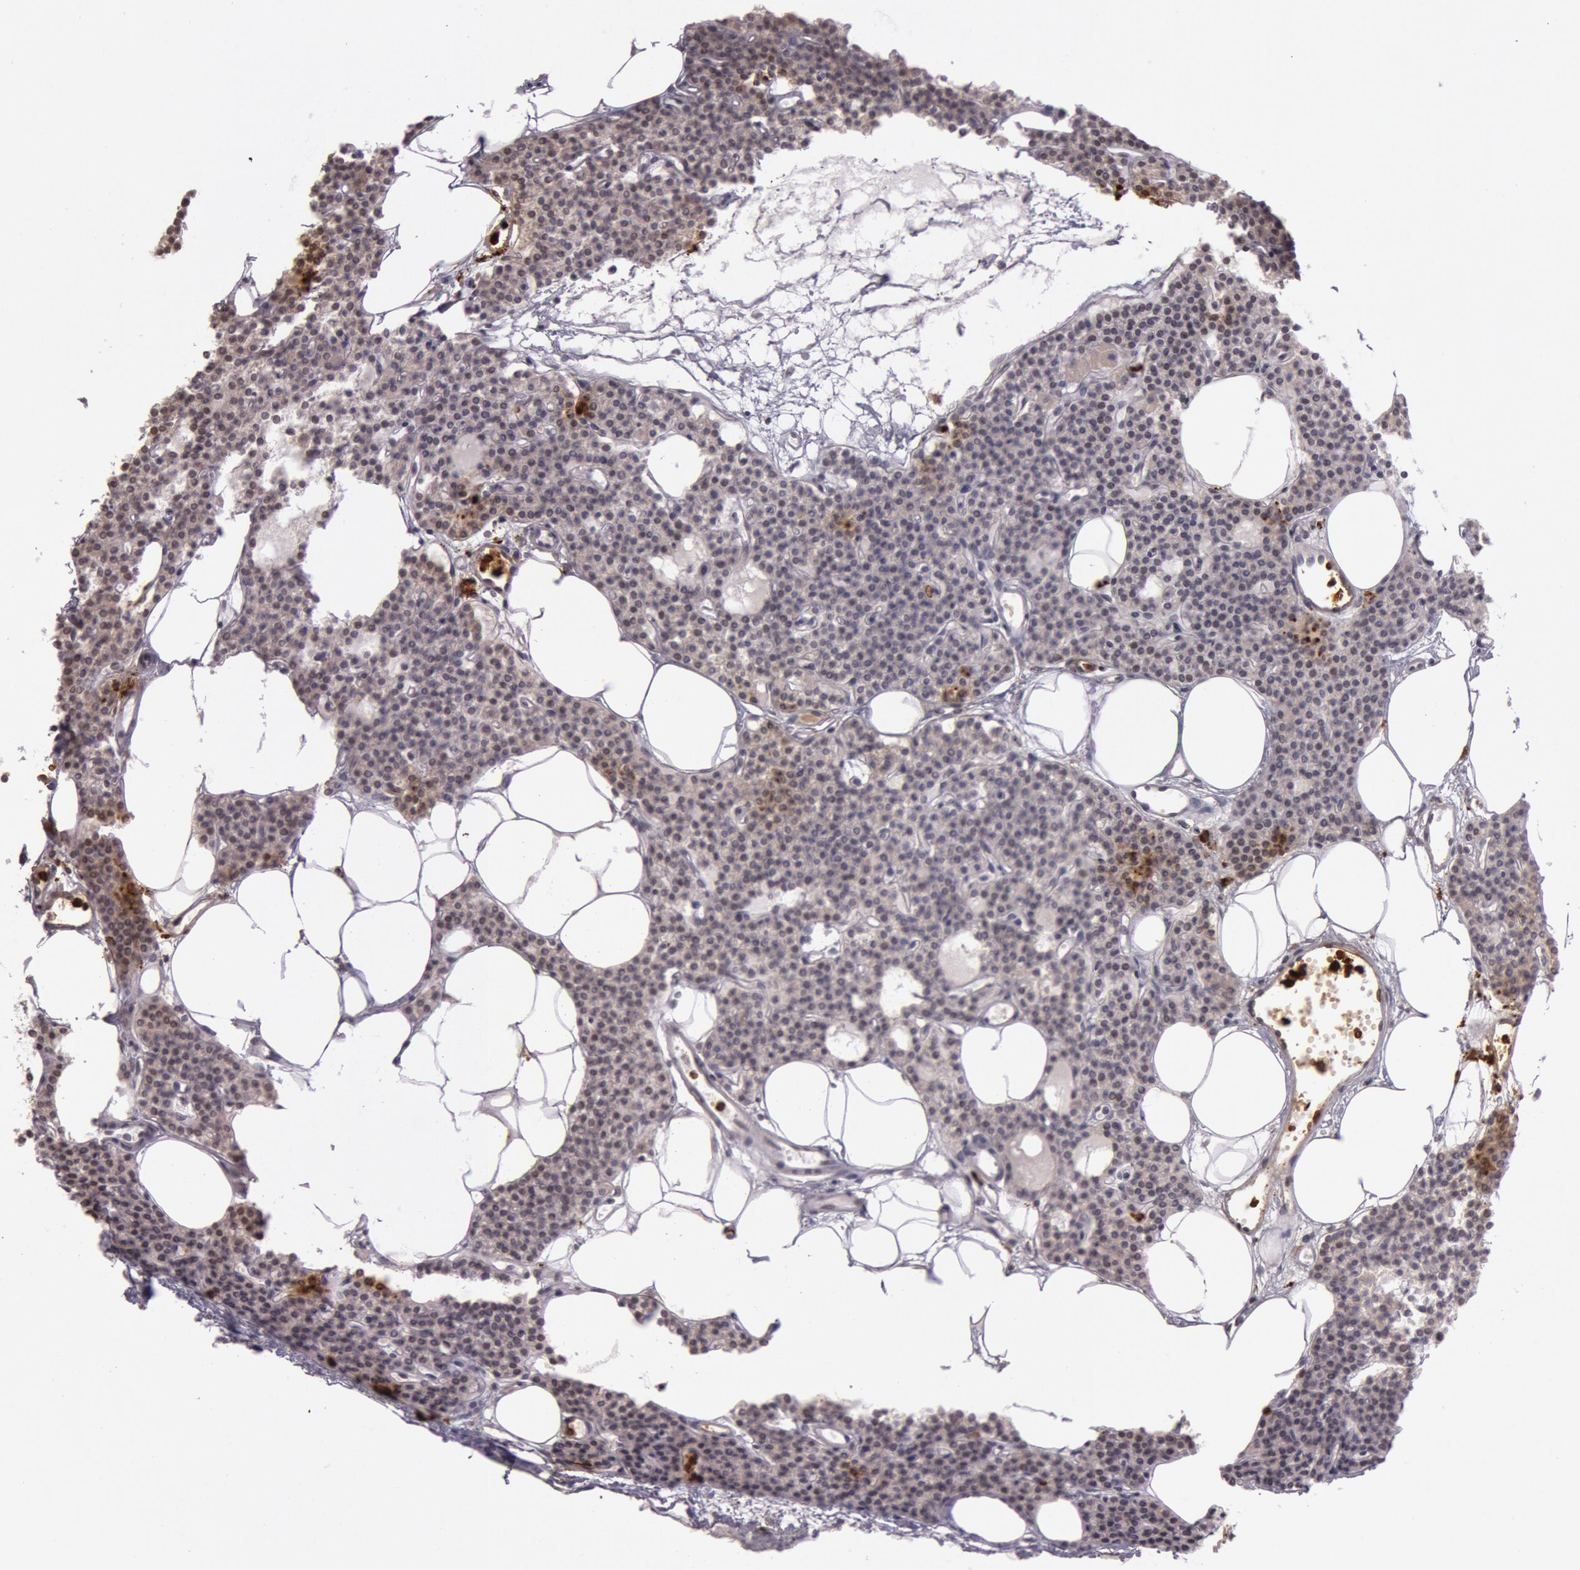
{"staining": {"intensity": "negative", "quantity": "none", "location": "none"}, "tissue": "parathyroid gland", "cell_type": "Glandular cells", "image_type": "normal", "snomed": [{"axis": "morphology", "description": "Normal tissue, NOS"}, {"axis": "topography", "description": "Parathyroid gland"}], "caption": "This is an immunohistochemistry (IHC) photomicrograph of unremarkable parathyroid gland. There is no staining in glandular cells.", "gene": "KDM6A", "patient": {"sex": "male", "age": 24}}